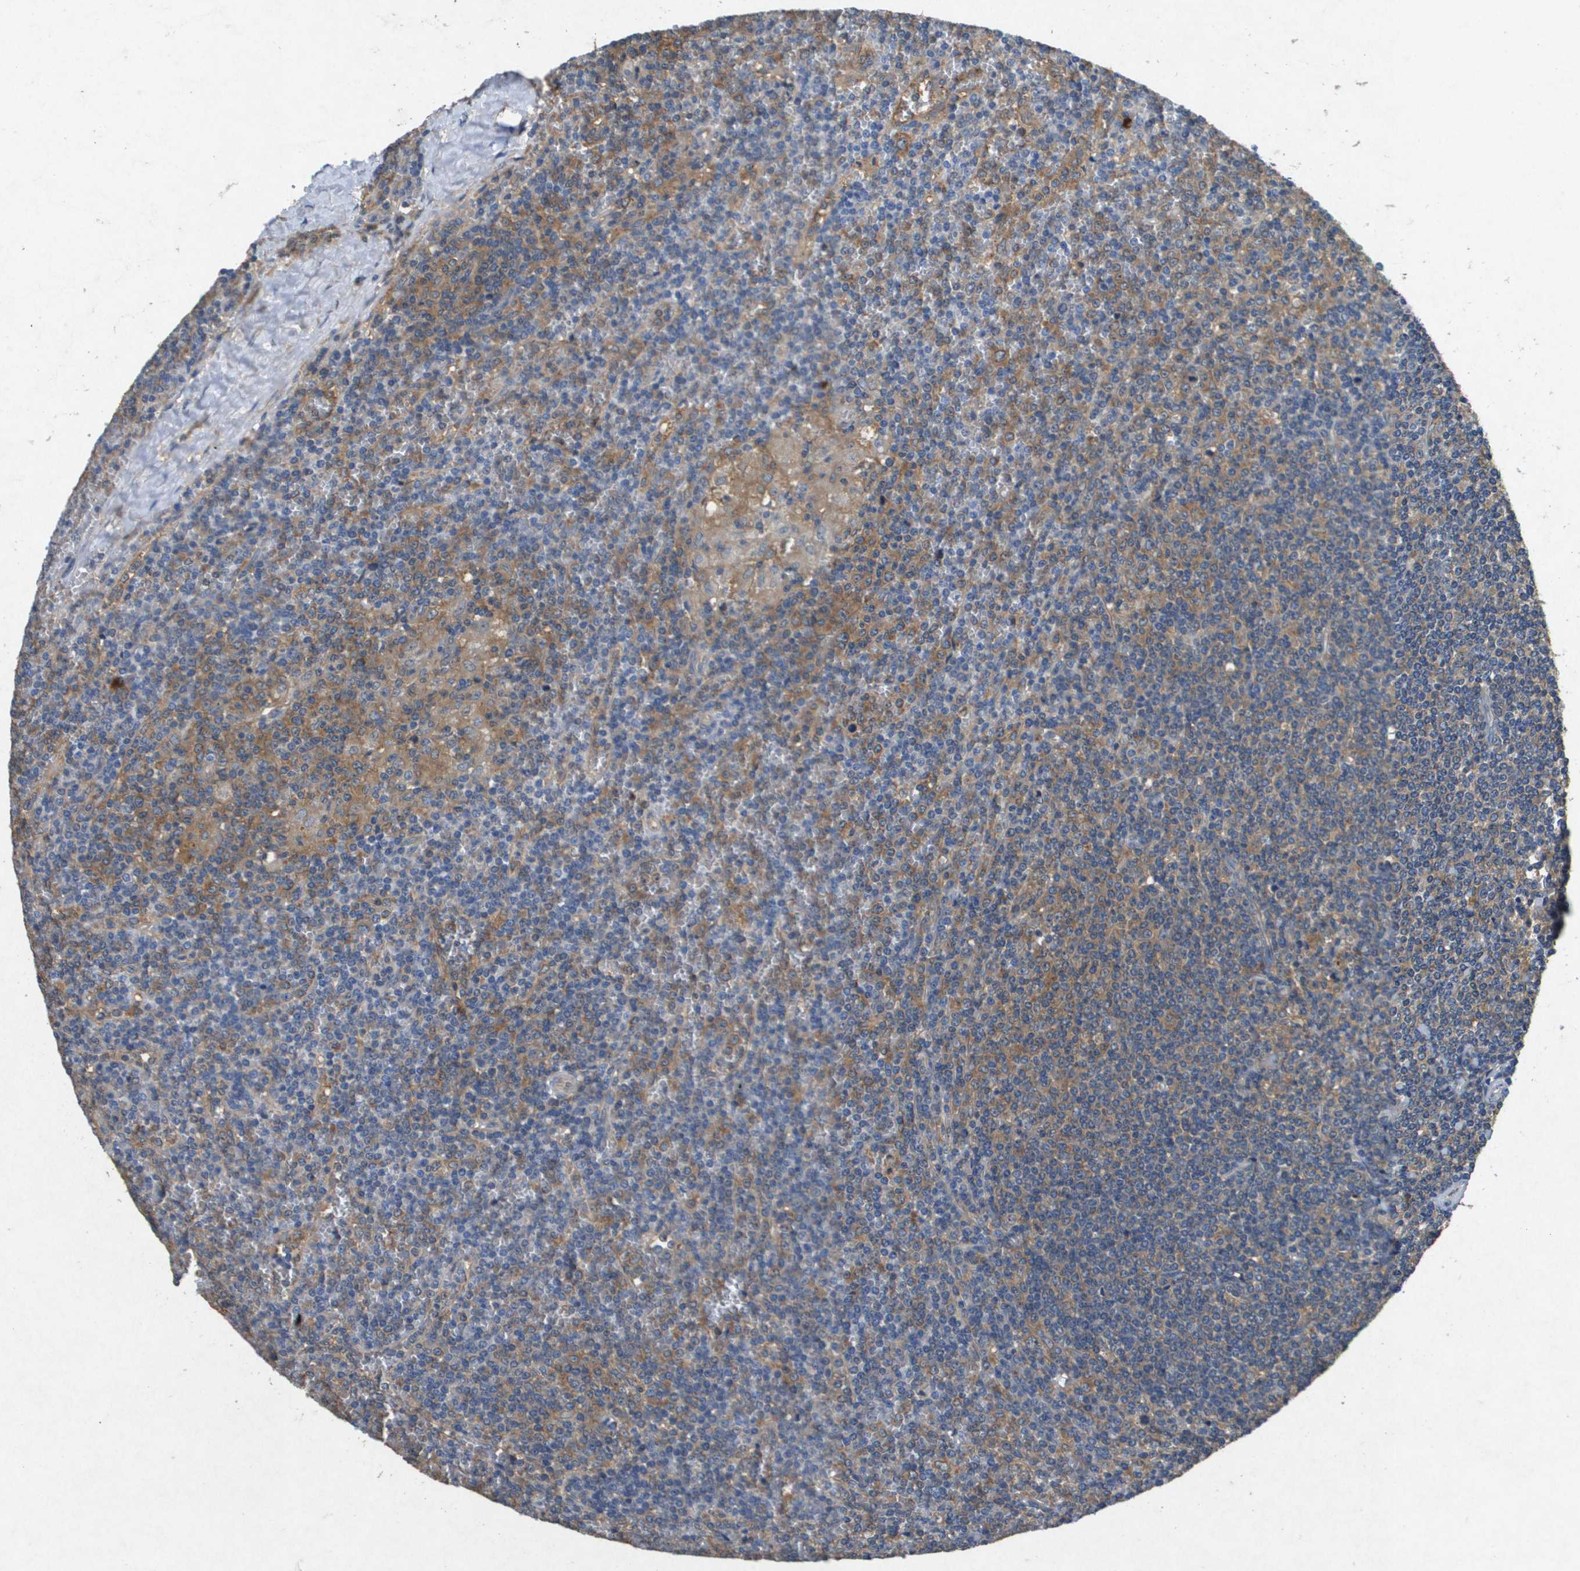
{"staining": {"intensity": "moderate", "quantity": "25%-75%", "location": "cytoplasmic/membranous"}, "tissue": "lymphoma", "cell_type": "Tumor cells", "image_type": "cancer", "snomed": [{"axis": "morphology", "description": "Malignant lymphoma, non-Hodgkin's type, Low grade"}, {"axis": "topography", "description": "Spleen"}], "caption": "Tumor cells exhibit moderate cytoplasmic/membranous staining in about 25%-75% of cells in lymphoma.", "gene": "PTPRT", "patient": {"sex": "female", "age": 19}}